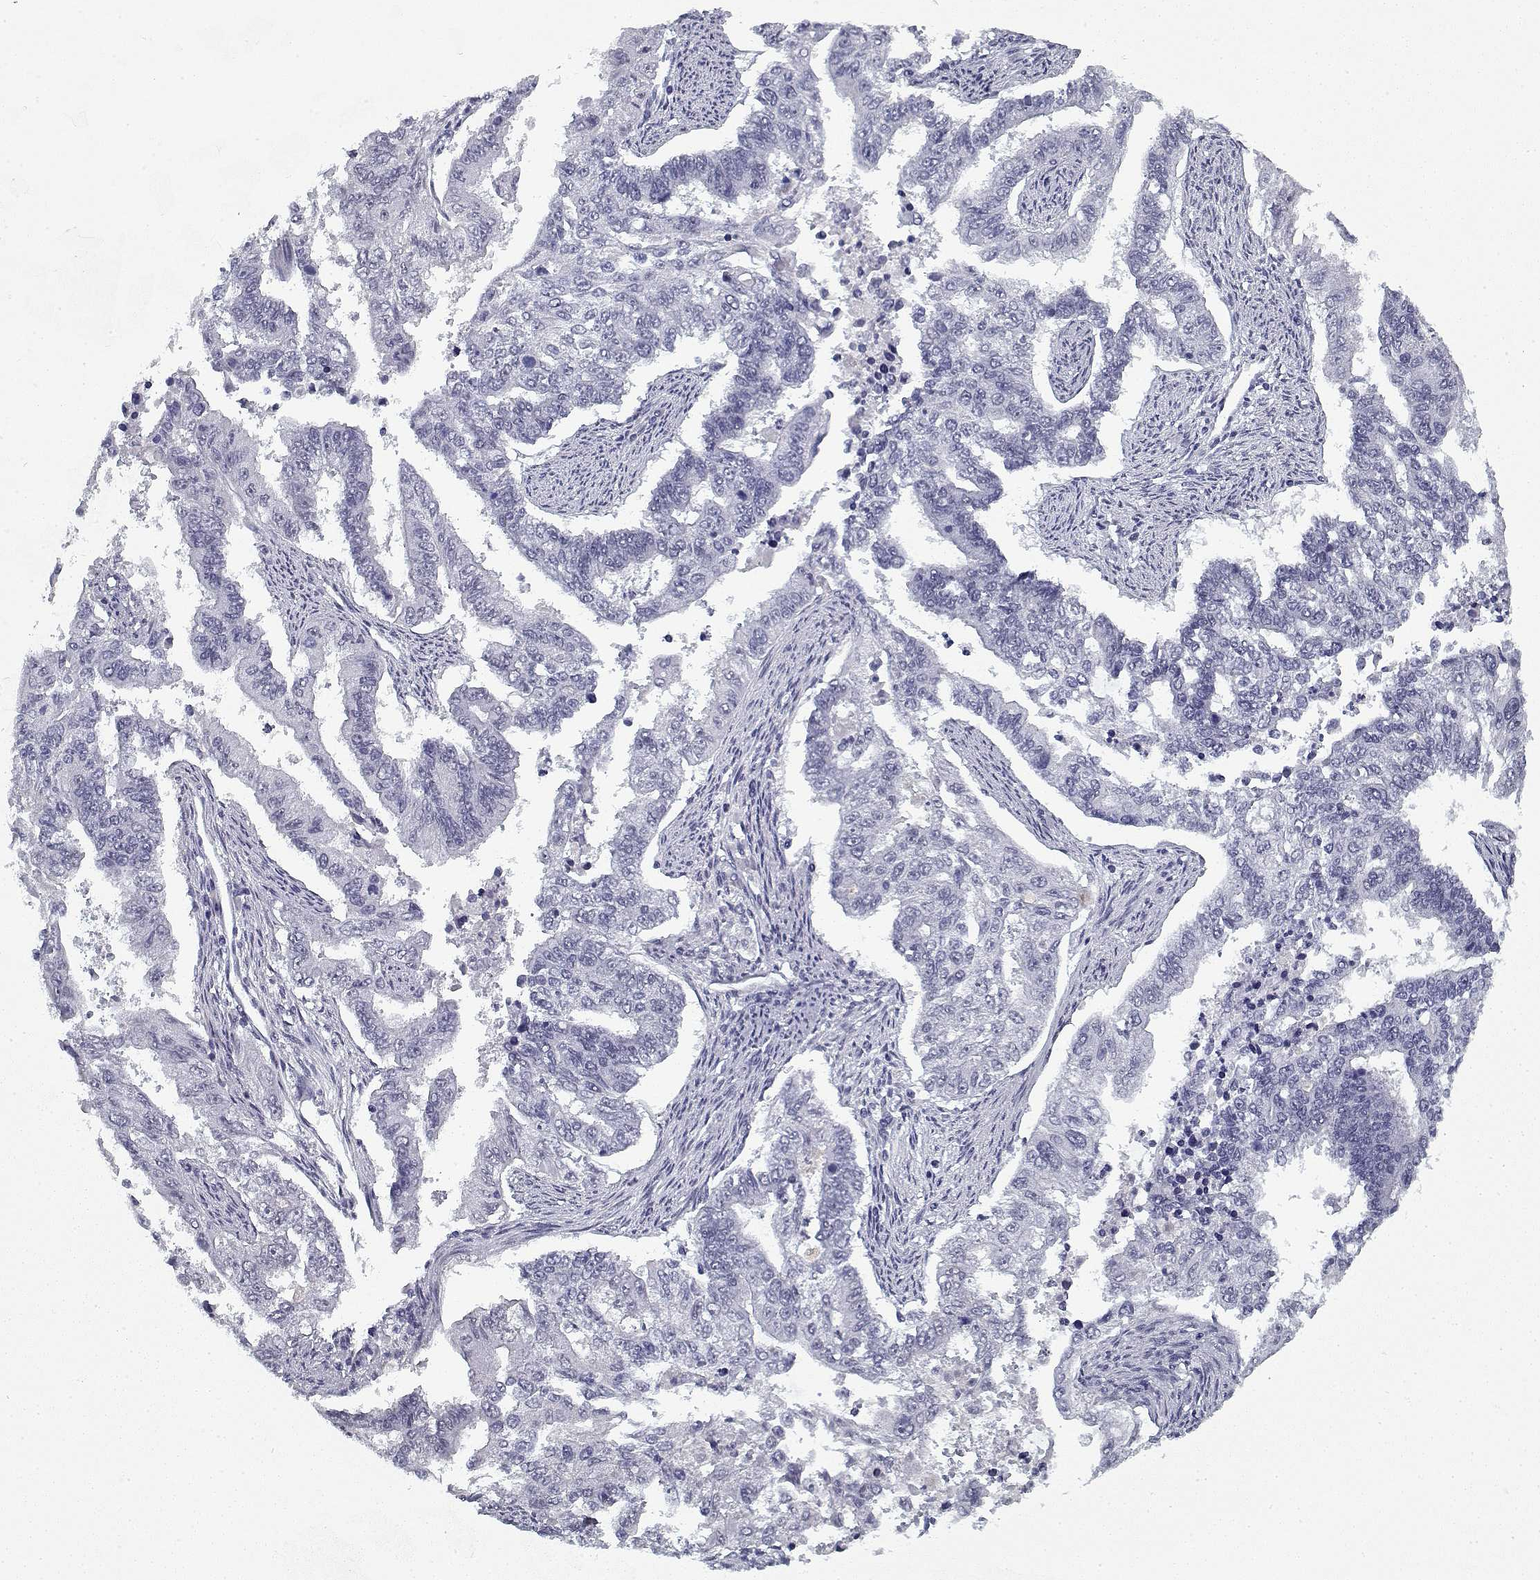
{"staining": {"intensity": "negative", "quantity": "none", "location": "none"}, "tissue": "endometrial cancer", "cell_type": "Tumor cells", "image_type": "cancer", "snomed": [{"axis": "morphology", "description": "Adenocarcinoma, NOS"}, {"axis": "topography", "description": "Uterus"}], "caption": "Protein analysis of adenocarcinoma (endometrial) reveals no significant staining in tumor cells.", "gene": "RNF32", "patient": {"sex": "female", "age": 59}}